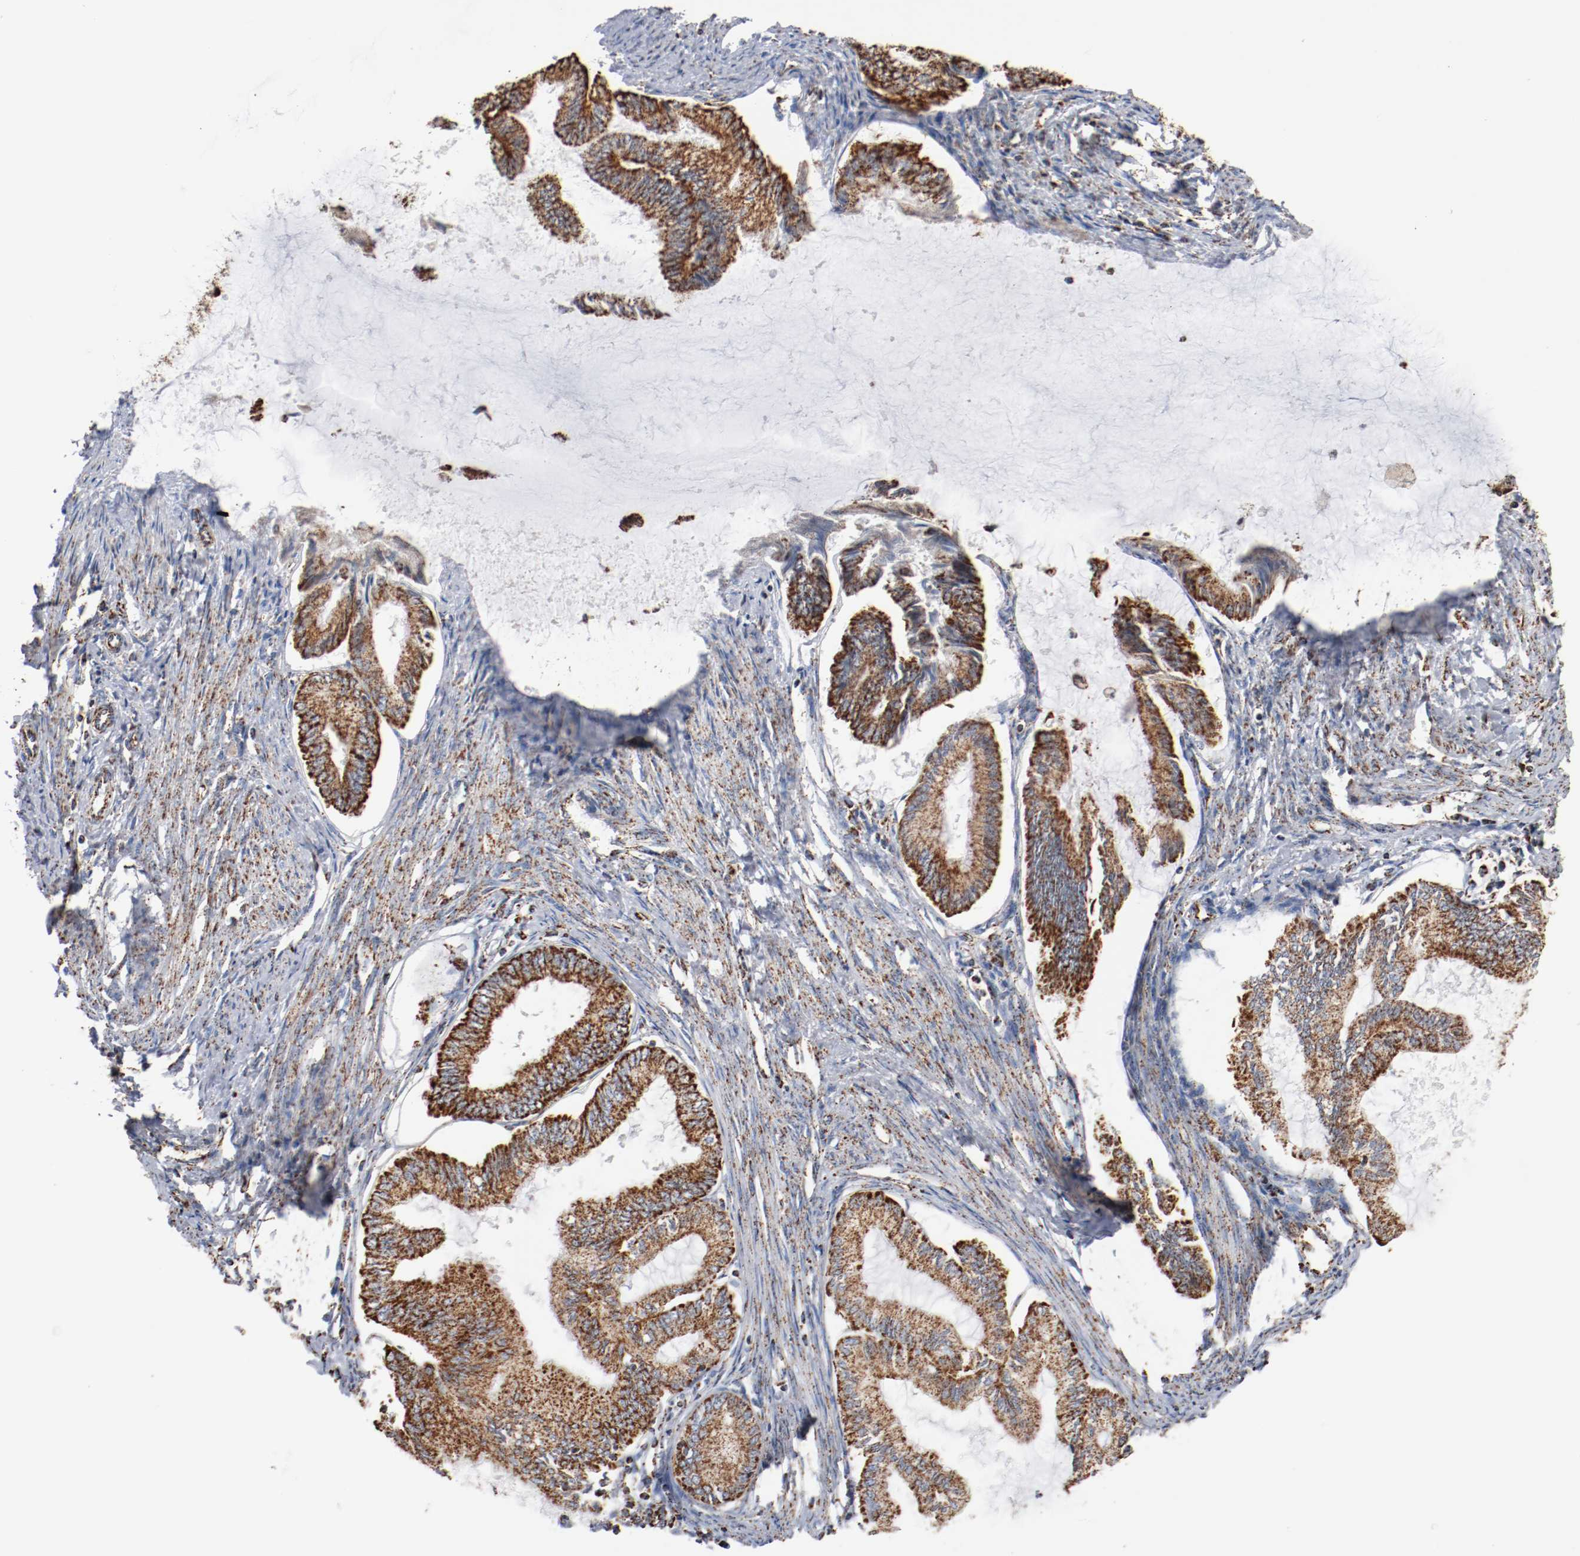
{"staining": {"intensity": "strong", "quantity": ">75%", "location": "cytoplasmic/membranous"}, "tissue": "endometrial cancer", "cell_type": "Tumor cells", "image_type": "cancer", "snomed": [{"axis": "morphology", "description": "Adenocarcinoma, NOS"}, {"axis": "topography", "description": "Endometrium"}], "caption": "Endometrial cancer tissue shows strong cytoplasmic/membranous positivity in about >75% of tumor cells, visualized by immunohistochemistry.", "gene": "NDUFS4", "patient": {"sex": "female", "age": 86}}